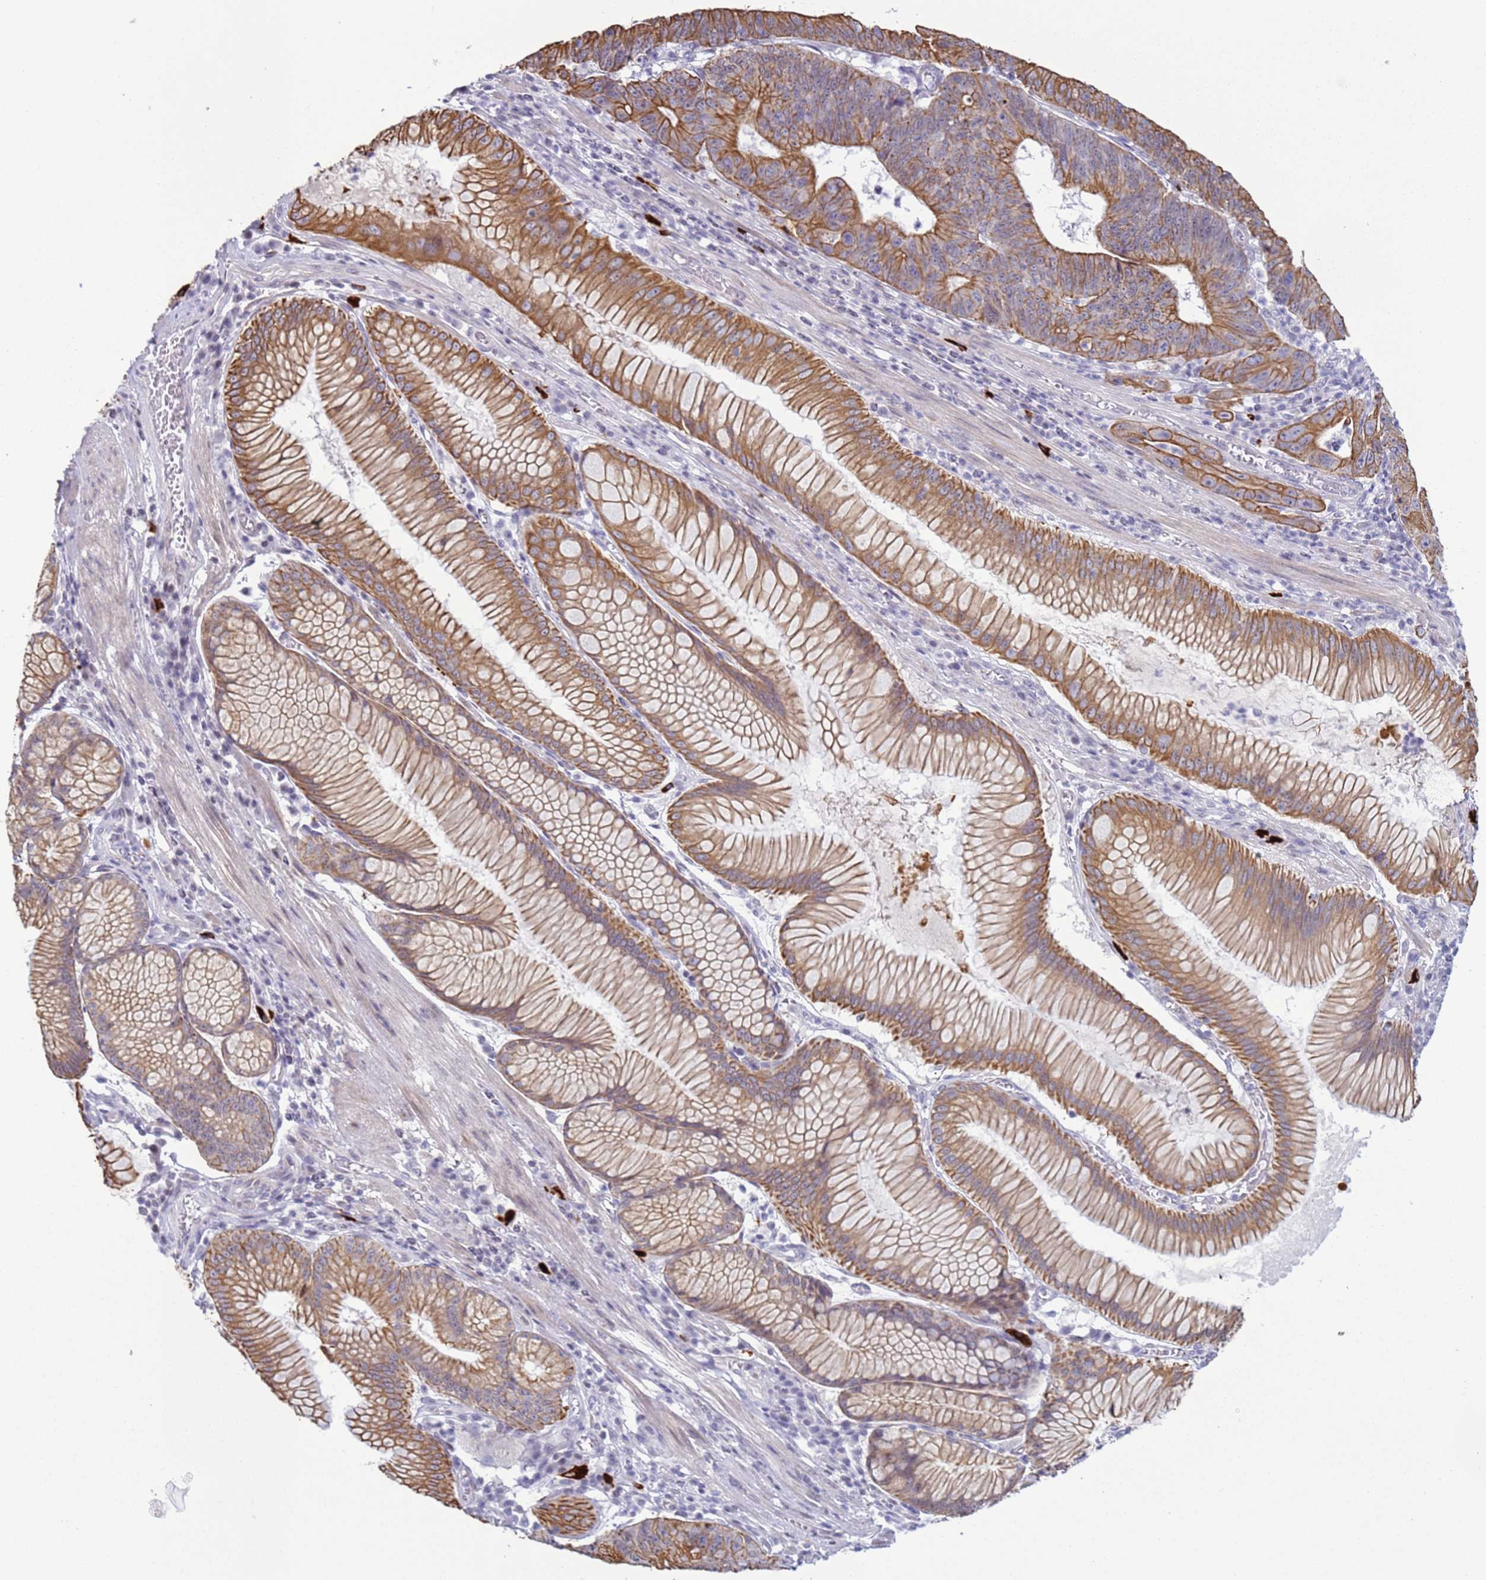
{"staining": {"intensity": "moderate", "quantity": ">75%", "location": "cytoplasmic/membranous"}, "tissue": "stomach cancer", "cell_type": "Tumor cells", "image_type": "cancer", "snomed": [{"axis": "morphology", "description": "Adenocarcinoma, NOS"}, {"axis": "topography", "description": "Stomach"}], "caption": "The histopathology image reveals immunohistochemical staining of stomach adenocarcinoma. There is moderate cytoplasmic/membranous positivity is identified in about >75% of tumor cells. (DAB (3,3'-diaminobenzidine) = brown stain, brightfield microscopy at high magnification).", "gene": "NPAP1", "patient": {"sex": "male", "age": 59}}